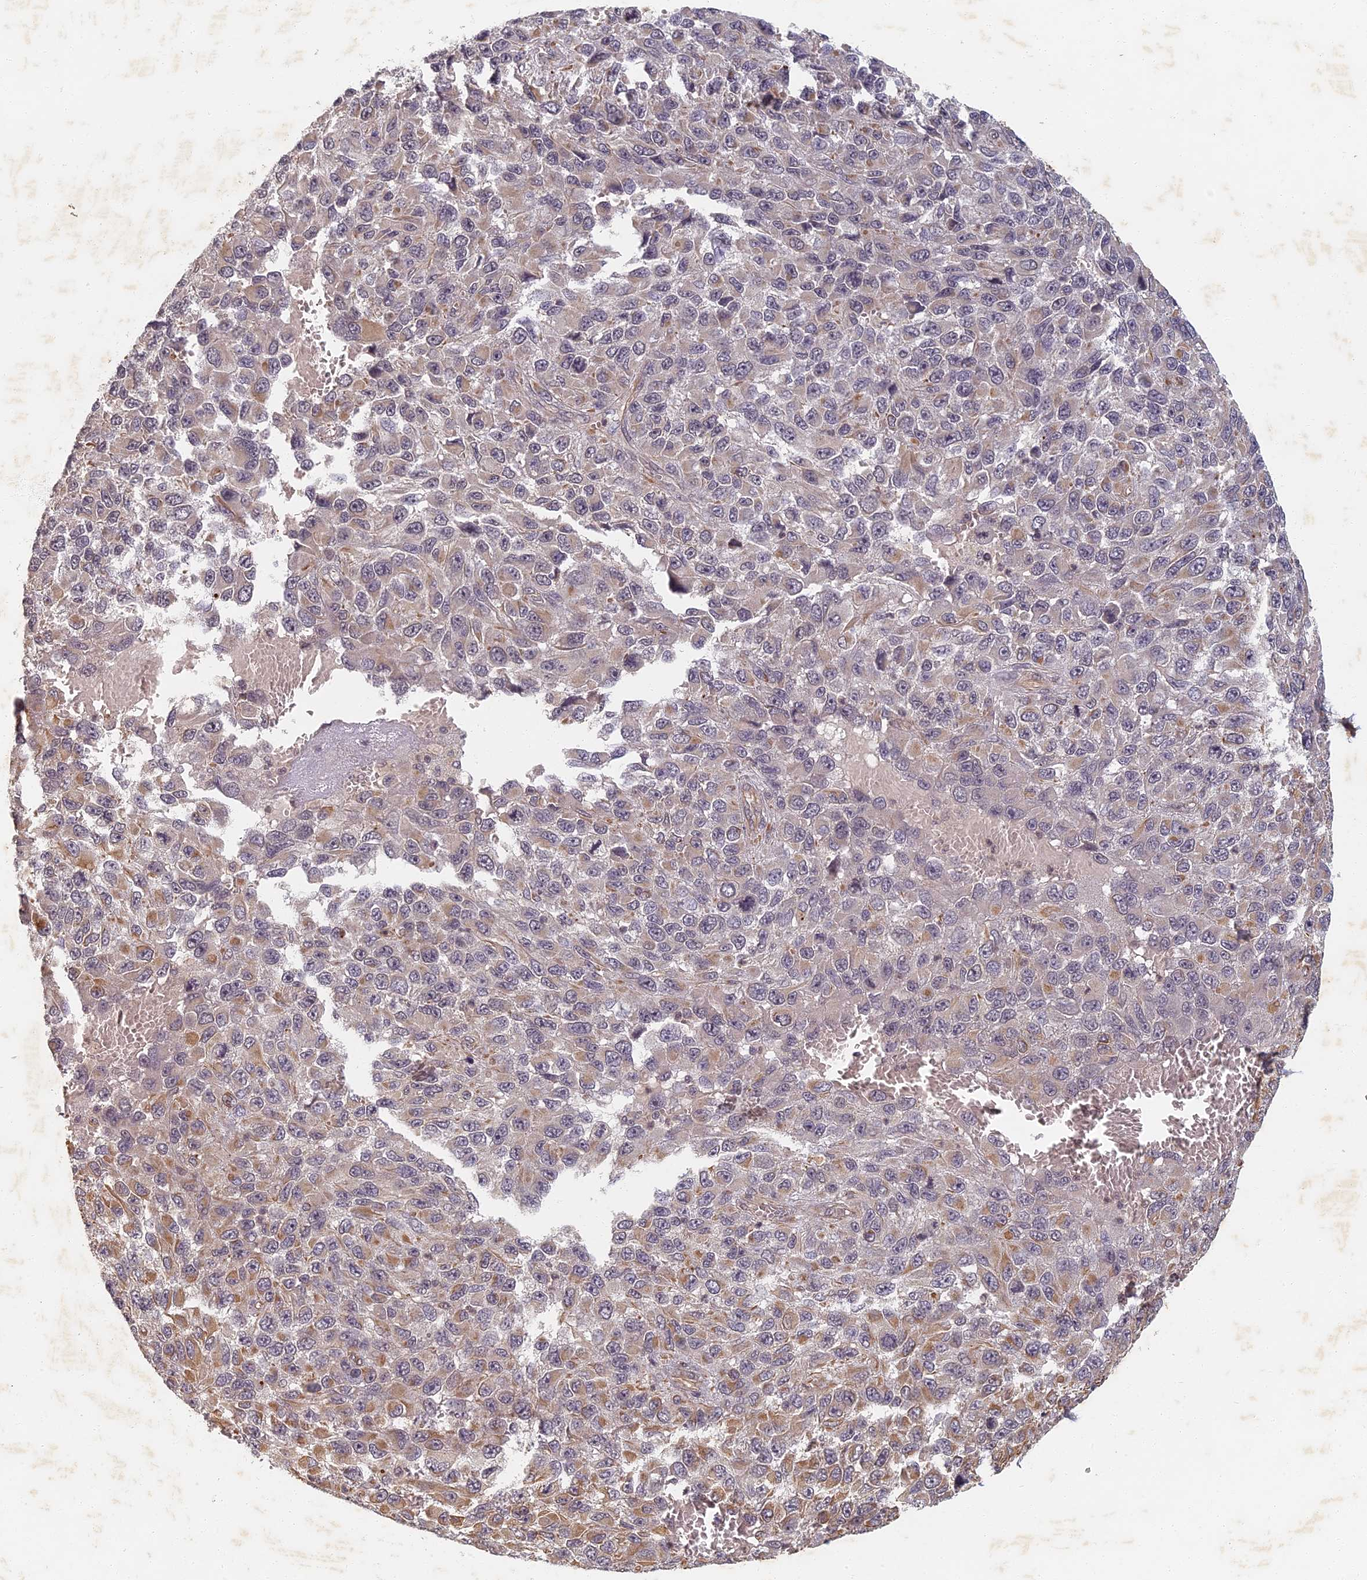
{"staining": {"intensity": "weak", "quantity": "25%-75%", "location": "cytoplasmic/membranous"}, "tissue": "melanoma", "cell_type": "Tumor cells", "image_type": "cancer", "snomed": [{"axis": "morphology", "description": "Normal tissue, NOS"}, {"axis": "morphology", "description": "Malignant melanoma, NOS"}, {"axis": "topography", "description": "Skin"}], "caption": "Immunohistochemistry (IHC) micrograph of neoplastic tissue: melanoma stained using IHC exhibits low levels of weak protein expression localized specifically in the cytoplasmic/membranous of tumor cells, appearing as a cytoplasmic/membranous brown color.", "gene": "ABCB10", "patient": {"sex": "female", "age": 96}}